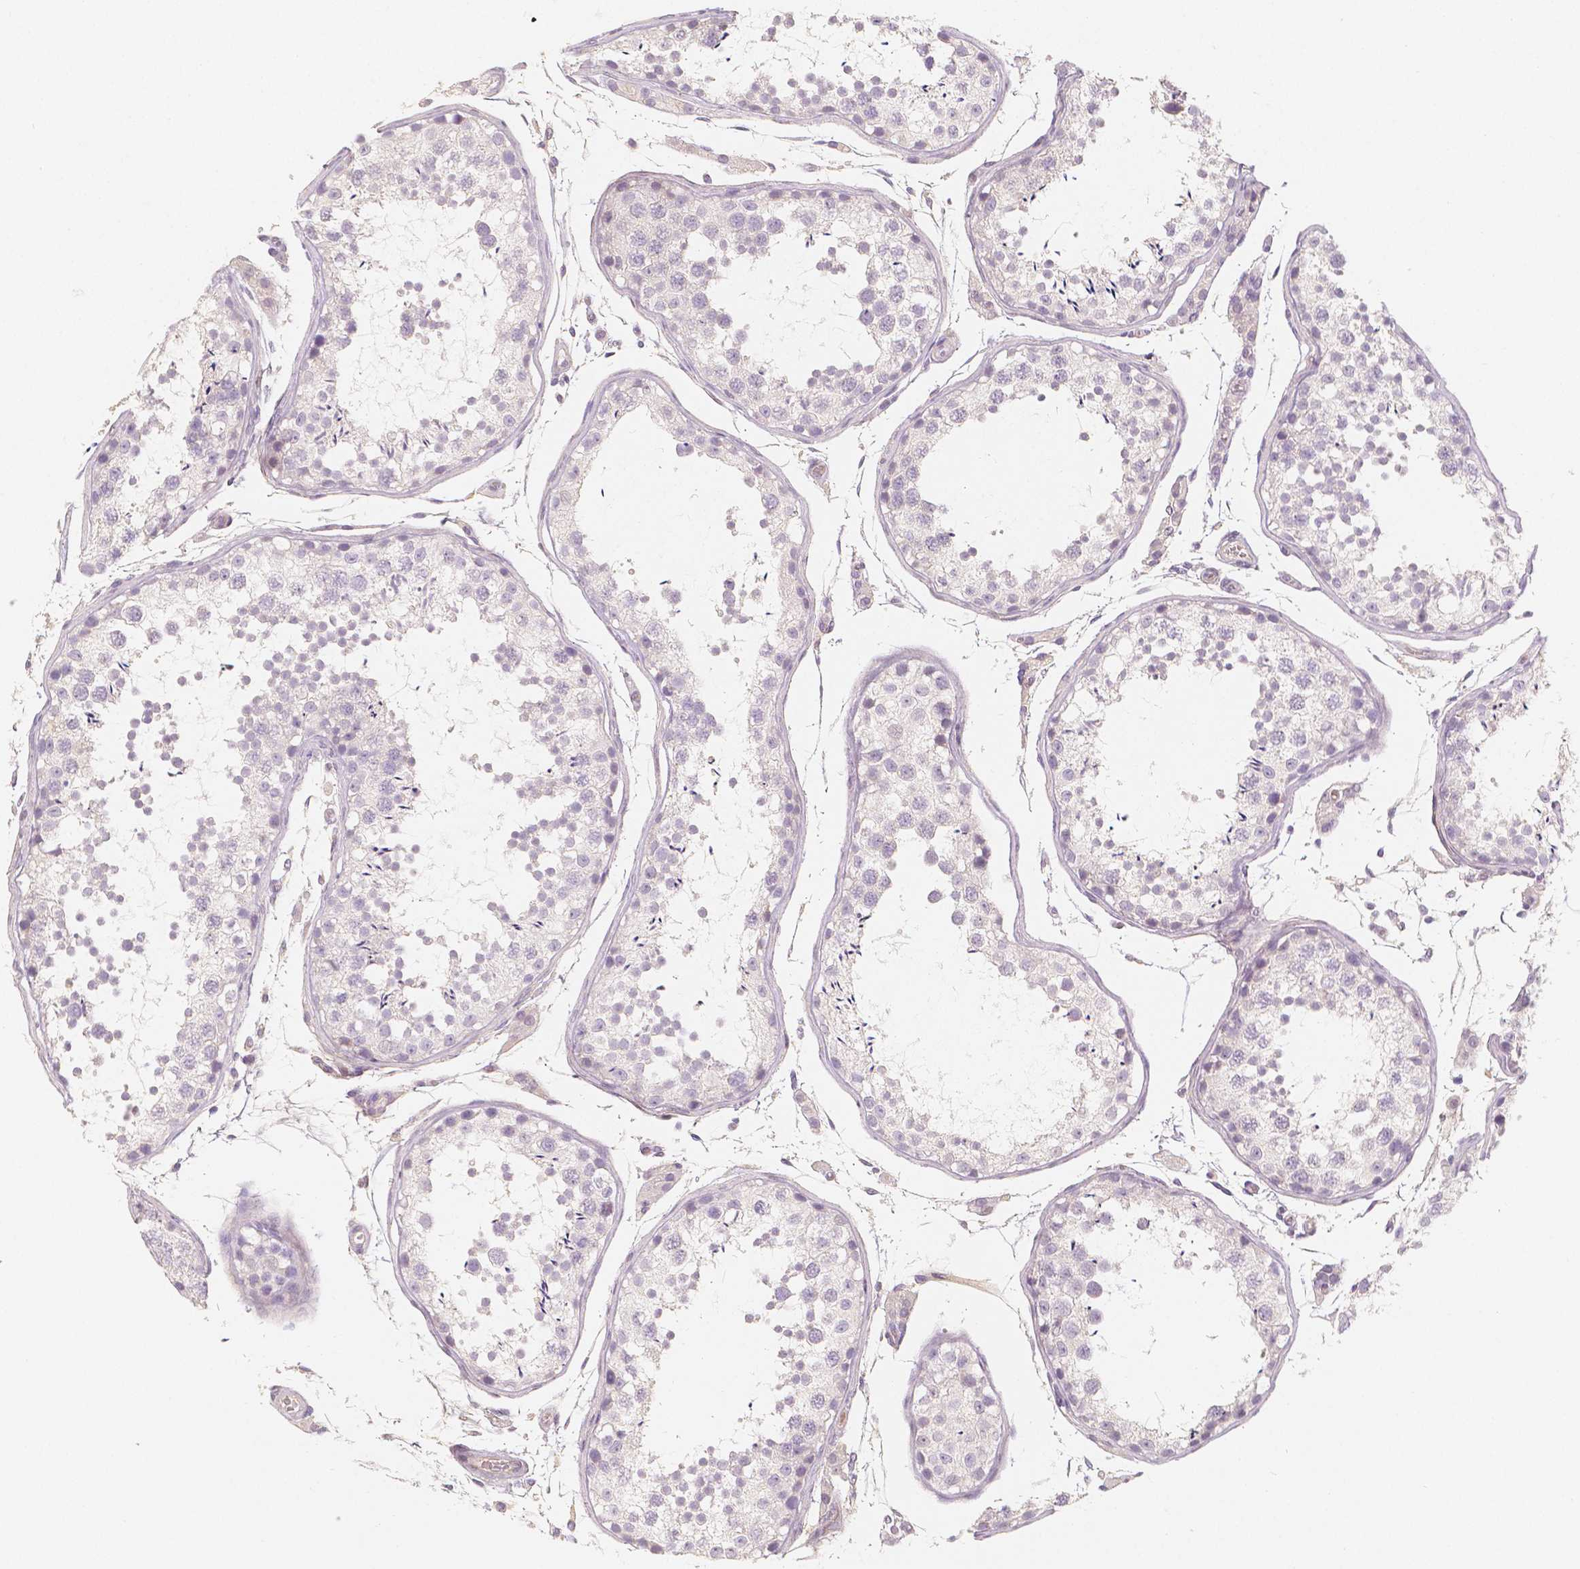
{"staining": {"intensity": "negative", "quantity": "none", "location": "none"}, "tissue": "testis", "cell_type": "Cells in seminiferous ducts", "image_type": "normal", "snomed": [{"axis": "morphology", "description": "Normal tissue, NOS"}, {"axis": "topography", "description": "Testis"}], "caption": "Testis was stained to show a protein in brown. There is no significant staining in cells in seminiferous ducts. The staining was performed using DAB (3,3'-diaminobenzidine) to visualize the protein expression in brown, while the nuclei were stained in blue with hematoxylin (Magnification: 20x).", "gene": "THY1", "patient": {"sex": "male", "age": 29}}